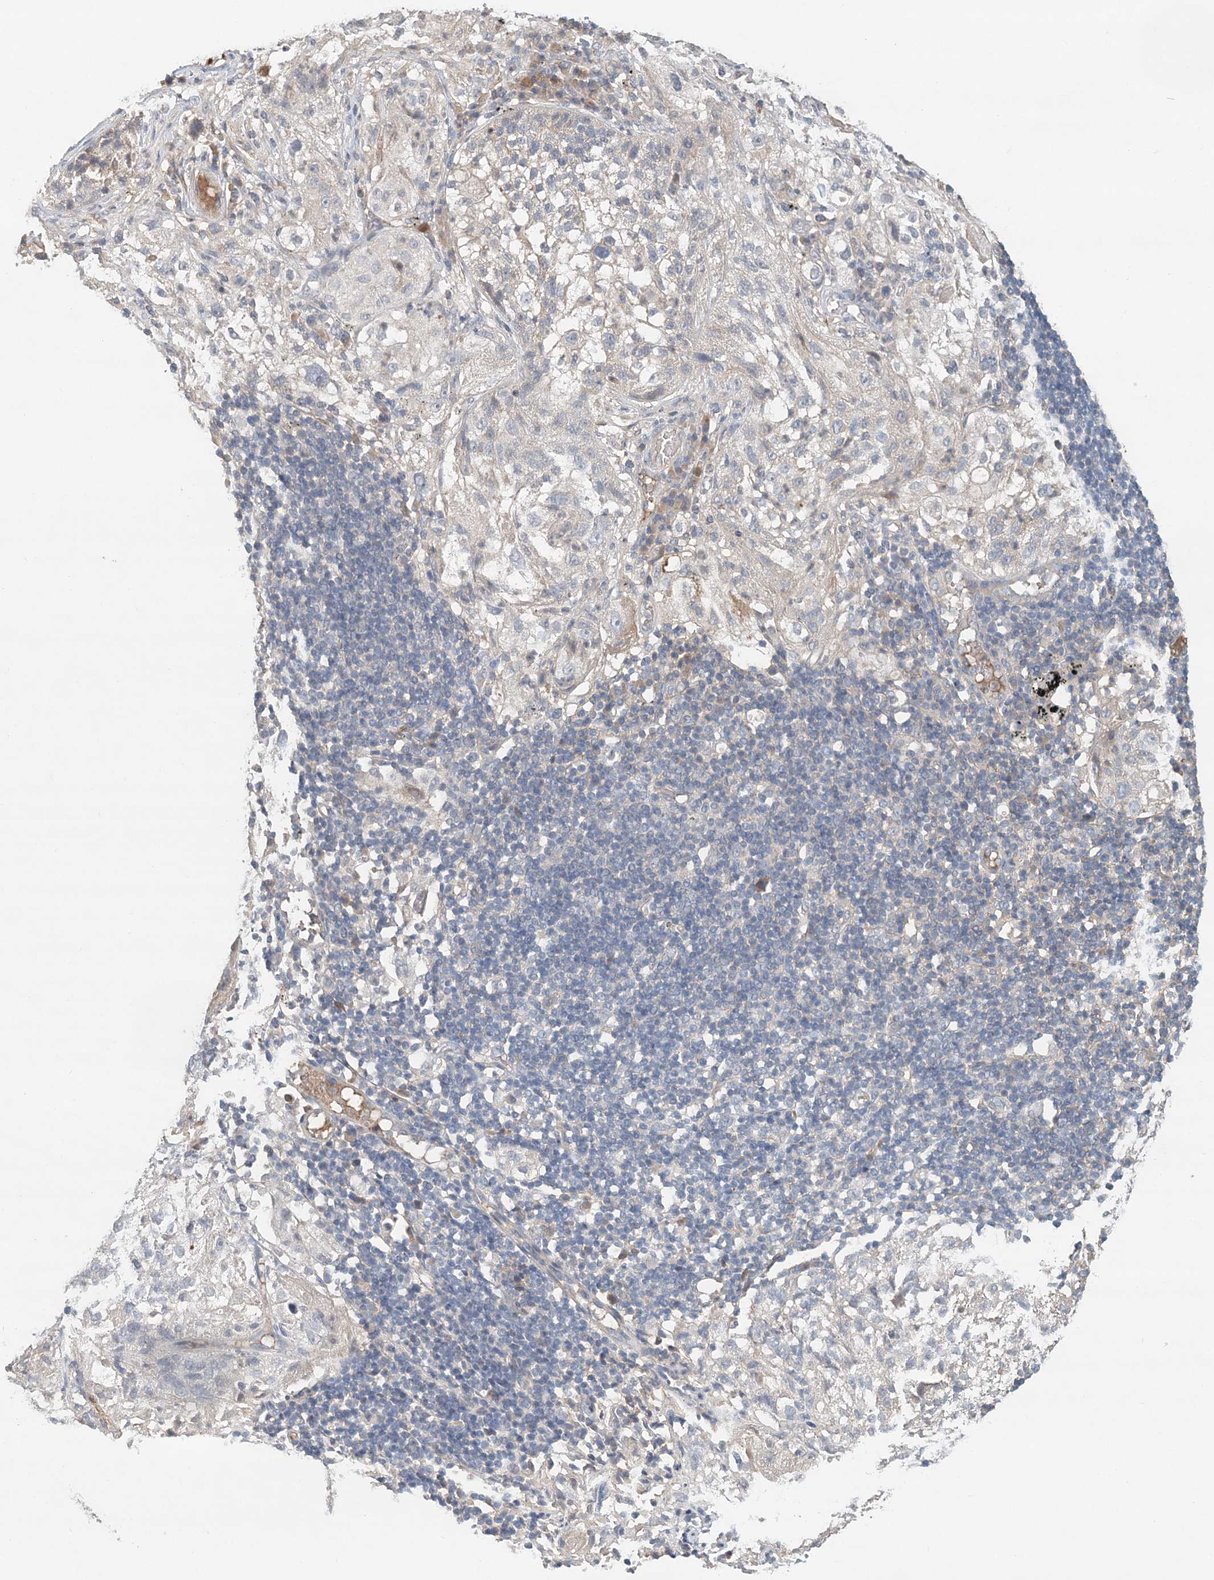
{"staining": {"intensity": "negative", "quantity": "none", "location": "none"}, "tissue": "lung cancer", "cell_type": "Tumor cells", "image_type": "cancer", "snomed": [{"axis": "morphology", "description": "Inflammation, NOS"}, {"axis": "morphology", "description": "Squamous cell carcinoma, NOS"}, {"axis": "topography", "description": "Lymph node"}, {"axis": "topography", "description": "Soft tissue"}, {"axis": "topography", "description": "Lung"}], "caption": "A high-resolution micrograph shows IHC staining of lung cancer (squamous cell carcinoma), which reveals no significant expression in tumor cells. Brightfield microscopy of IHC stained with DAB (brown) and hematoxylin (blue), captured at high magnification.", "gene": "SYCP3", "patient": {"sex": "male", "age": 66}}